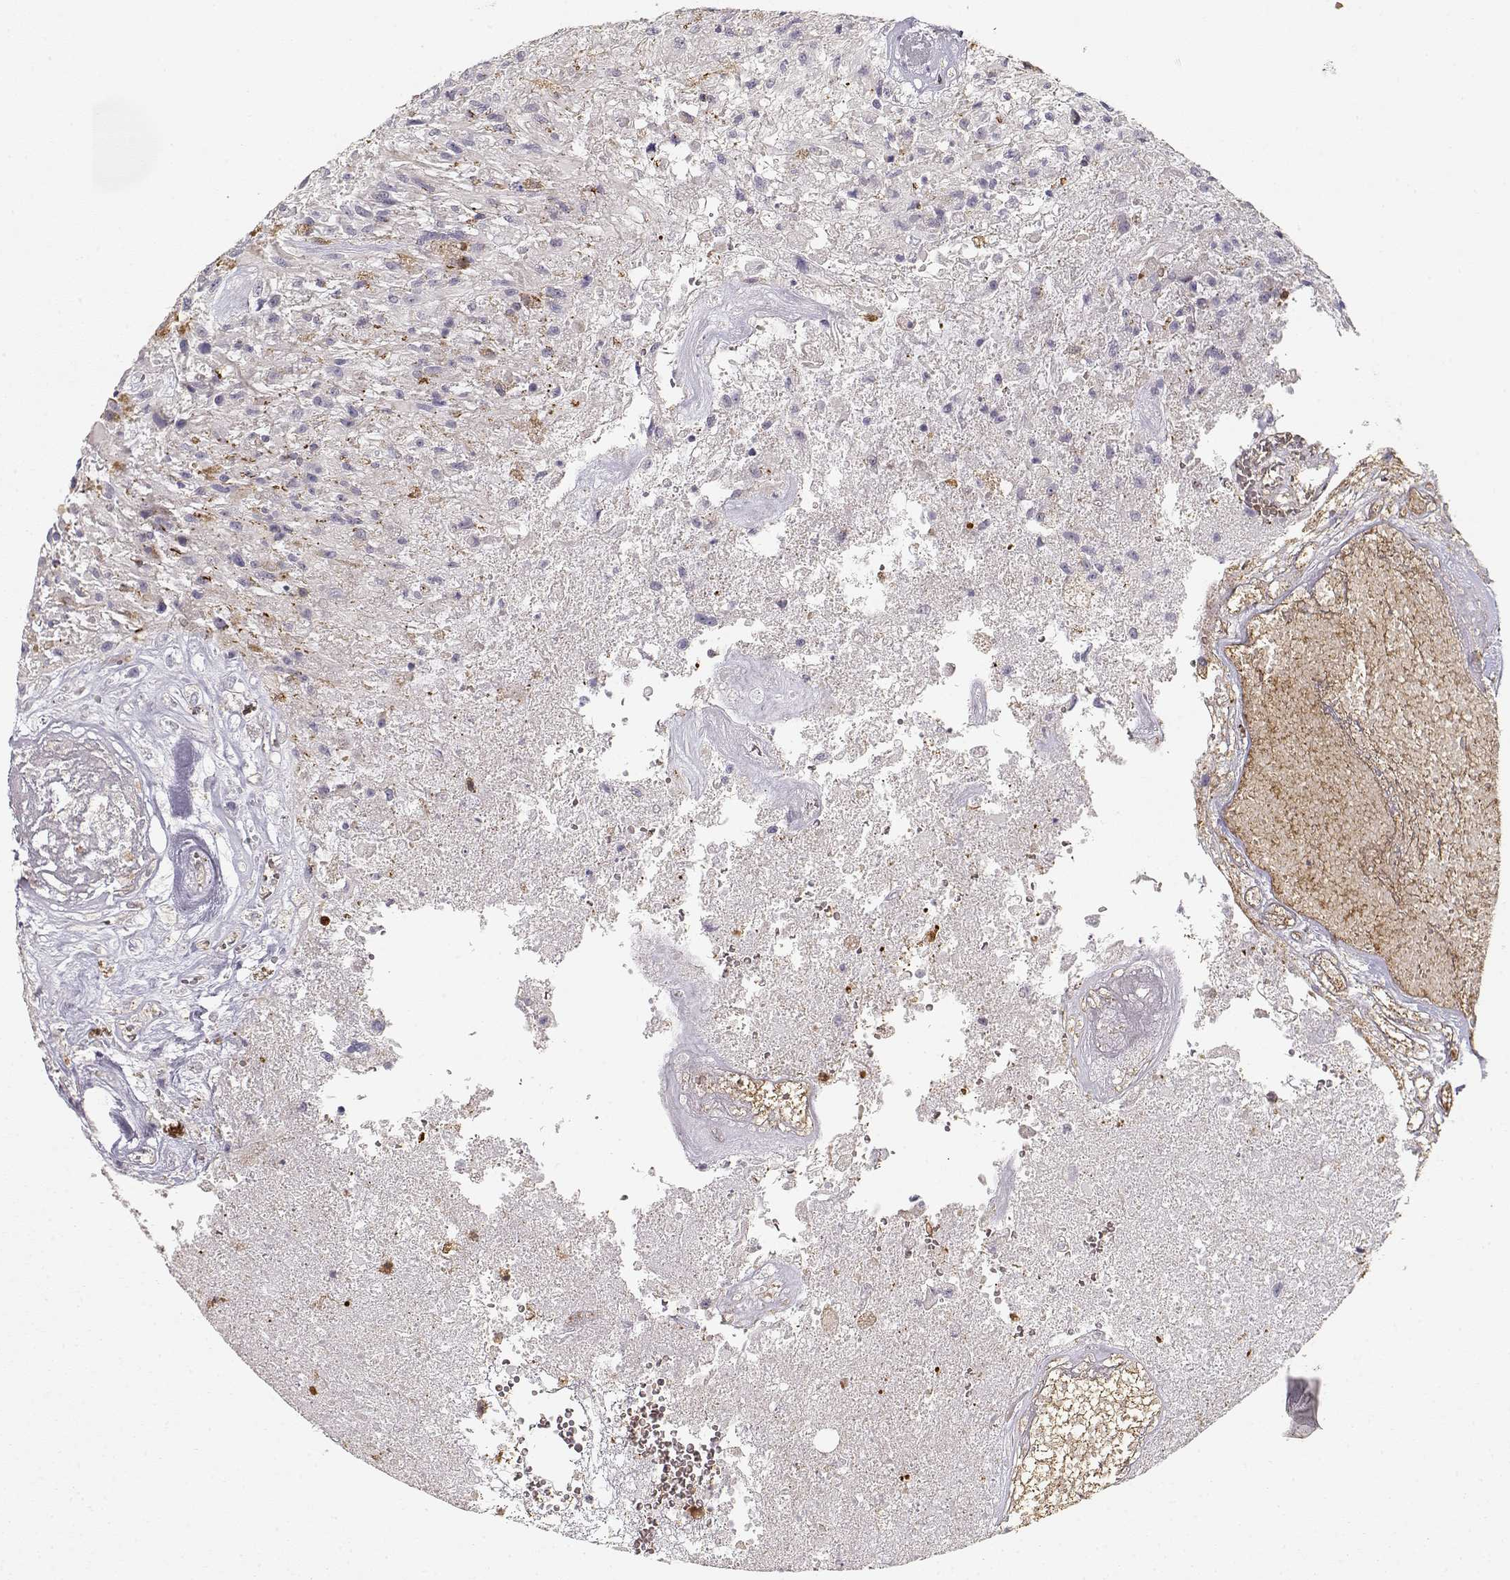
{"staining": {"intensity": "negative", "quantity": "none", "location": "none"}, "tissue": "glioma", "cell_type": "Tumor cells", "image_type": "cancer", "snomed": [{"axis": "morphology", "description": "Glioma, malignant, High grade"}, {"axis": "topography", "description": "Brain"}], "caption": "Immunohistochemical staining of human malignant glioma (high-grade) demonstrates no significant staining in tumor cells.", "gene": "VAV1", "patient": {"sex": "male", "age": 56}}